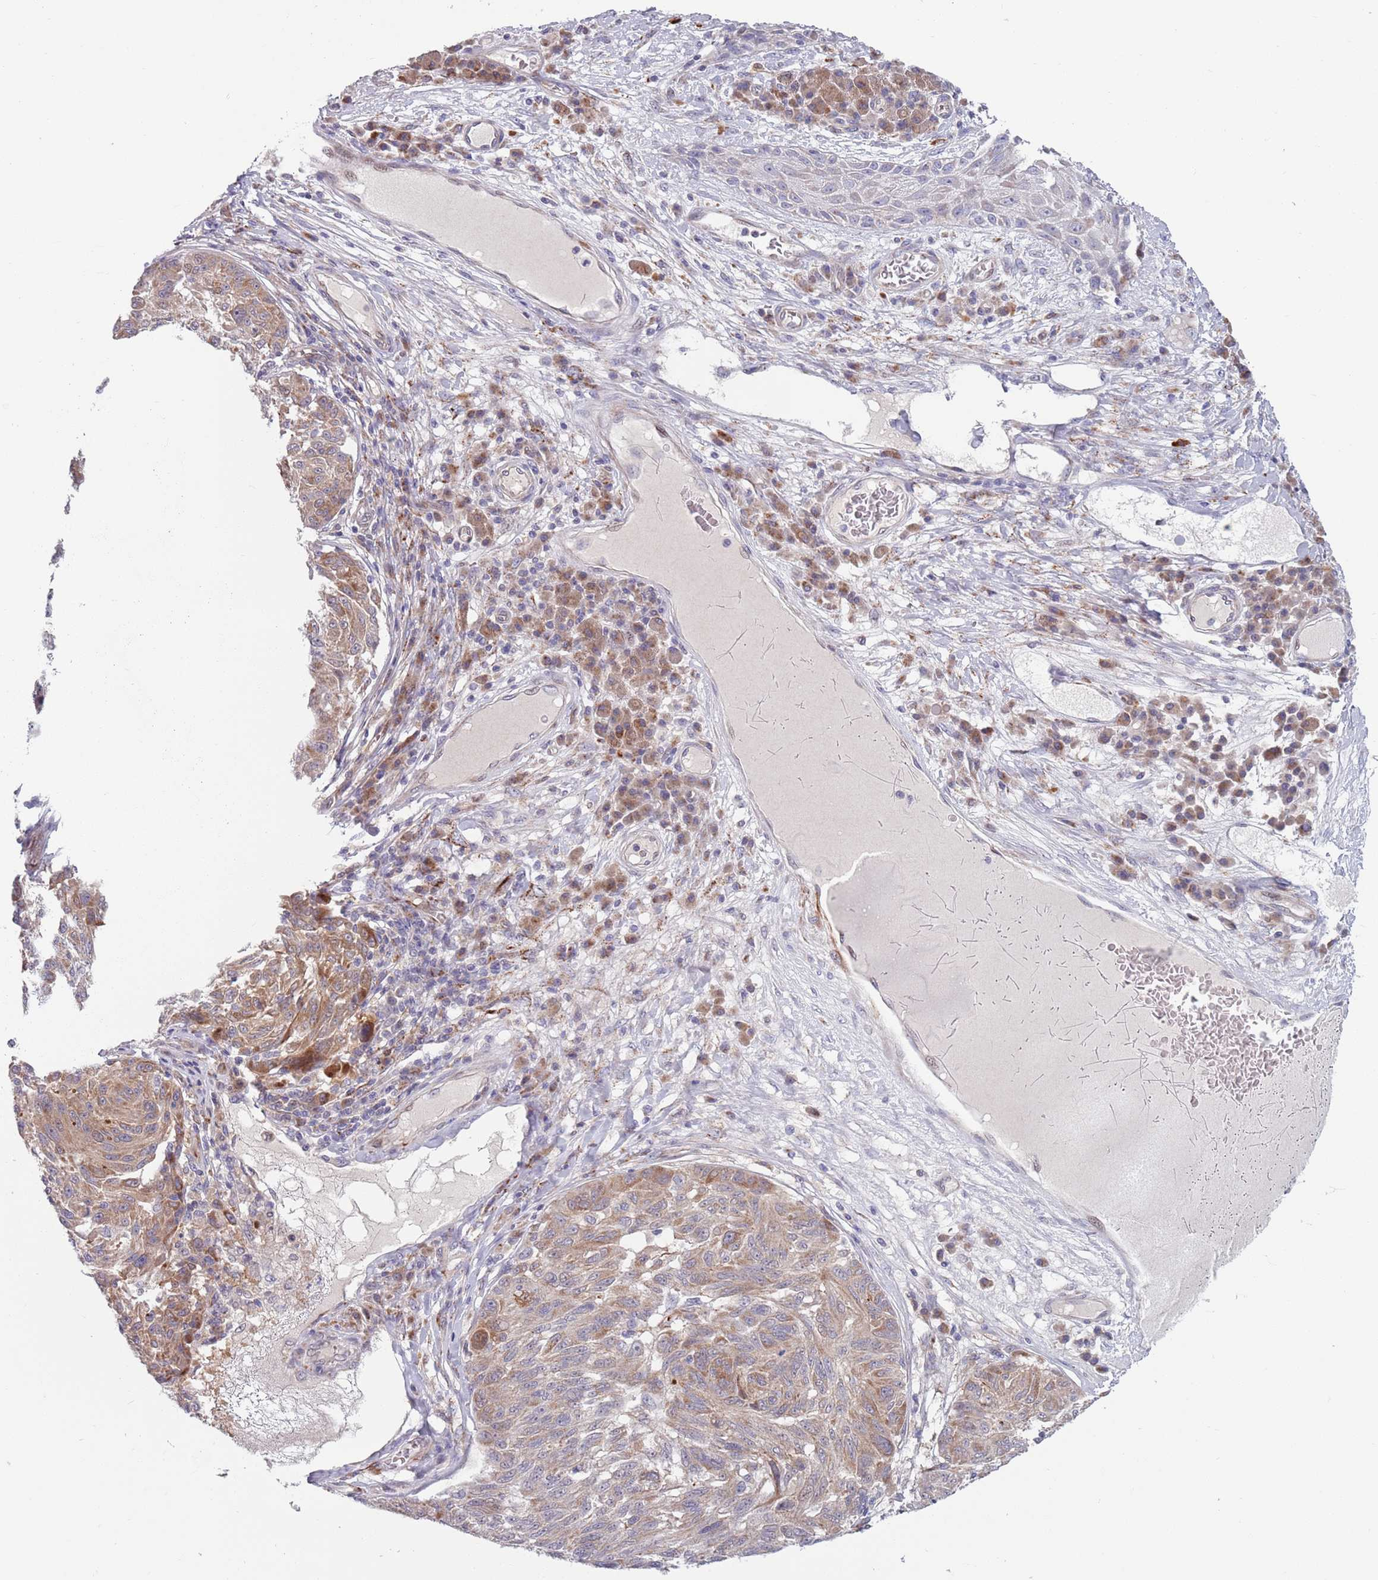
{"staining": {"intensity": "moderate", "quantity": ">75%", "location": "cytoplasmic/membranous"}, "tissue": "melanoma", "cell_type": "Tumor cells", "image_type": "cancer", "snomed": [{"axis": "morphology", "description": "Malignant melanoma, NOS"}, {"axis": "topography", "description": "Skin"}], "caption": "An image of human melanoma stained for a protein displays moderate cytoplasmic/membranous brown staining in tumor cells.", "gene": "TYW1", "patient": {"sex": "male", "age": 53}}